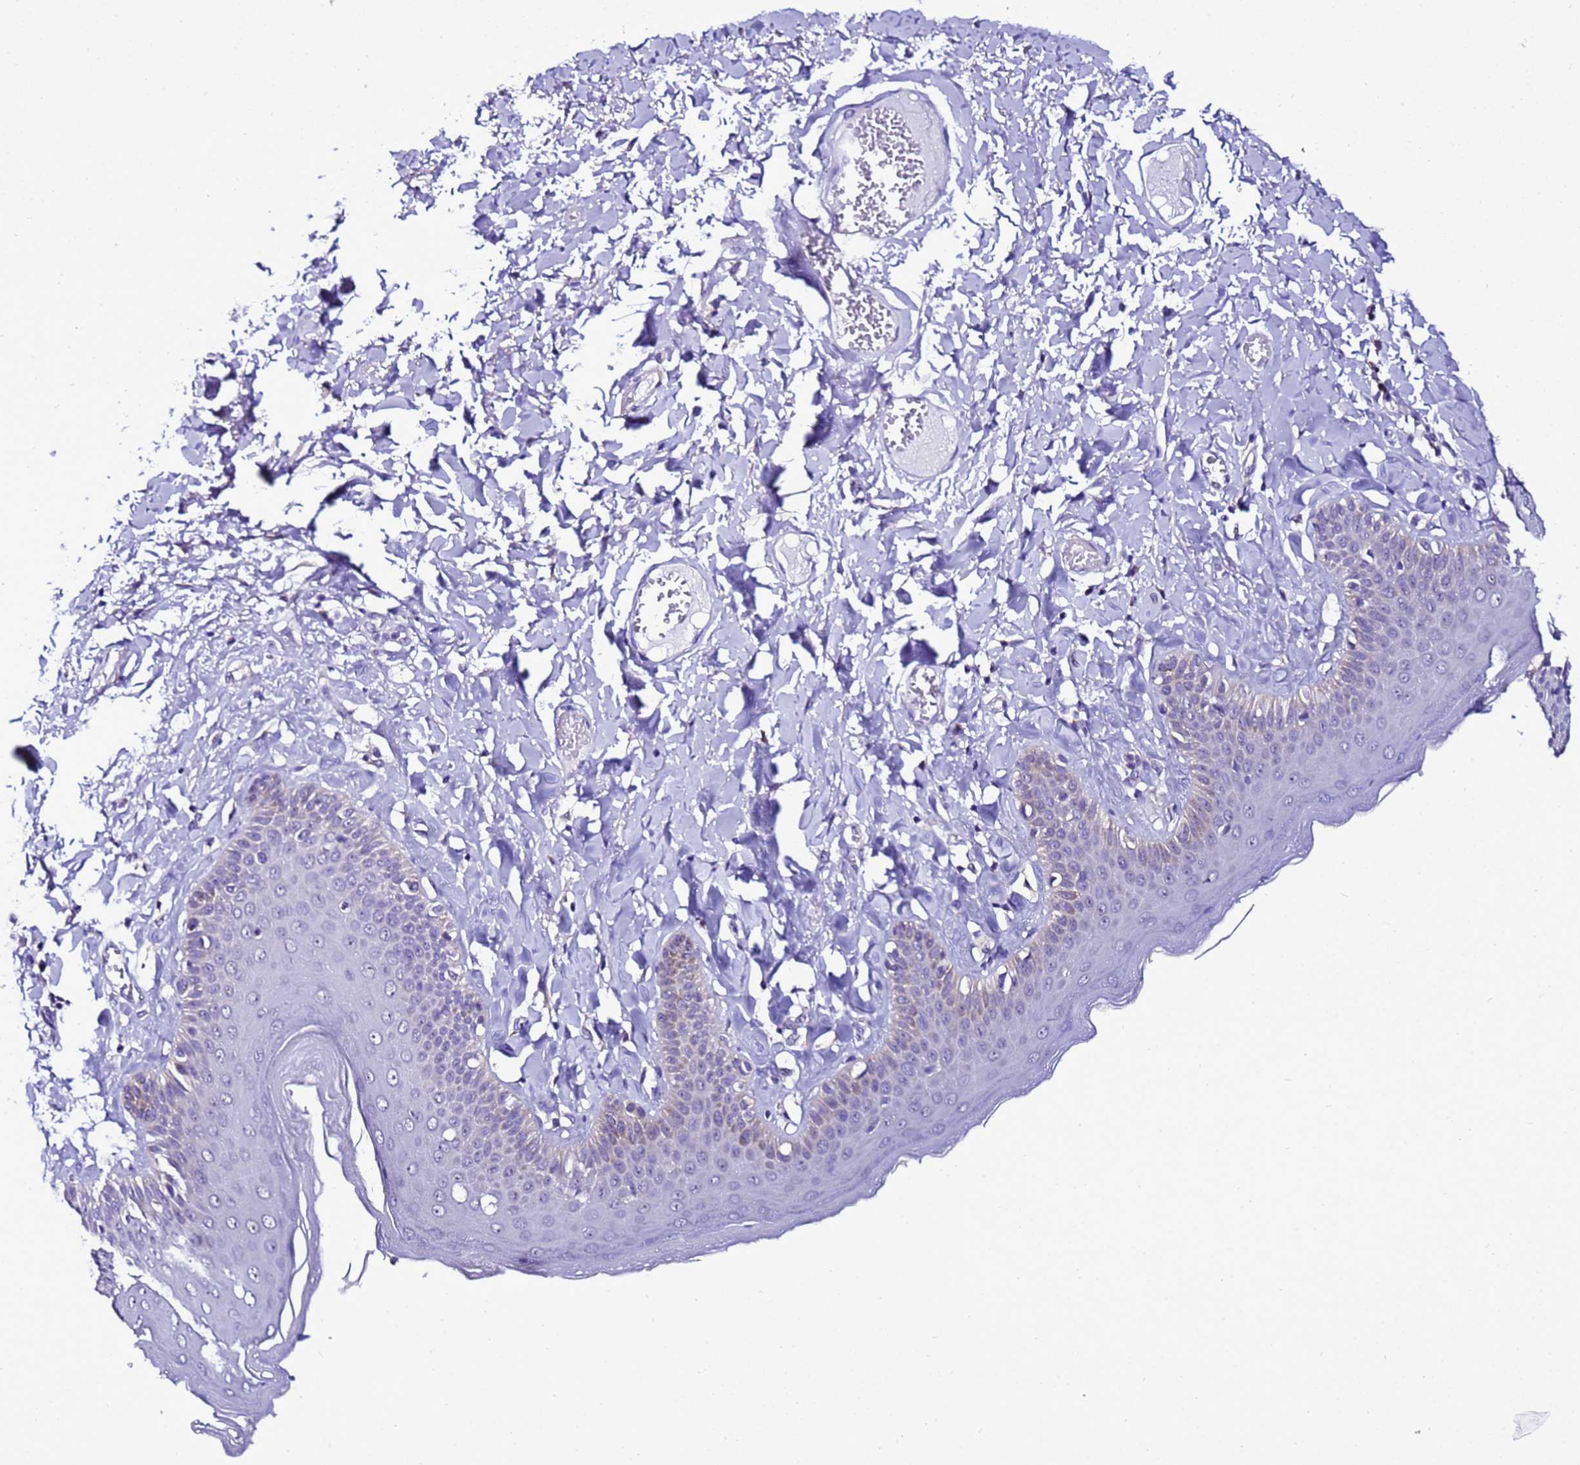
{"staining": {"intensity": "weak", "quantity": "<25%", "location": "cytoplasmic/membranous"}, "tissue": "skin", "cell_type": "Epidermal cells", "image_type": "normal", "snomed": [{"axis": "morphology", "description": "Normal tissue, NOS"}, {"axis": "topography", "description": "Anal"}], "caption": "Epidermal cells are negative for protein expression in normal human skin. (DAB (3,3'-diaminobenzidine) immunohistochemistry with hematoxylin counter stain).", "gene": "DPH6", "patient": {"sex": "male", "age": 69}}